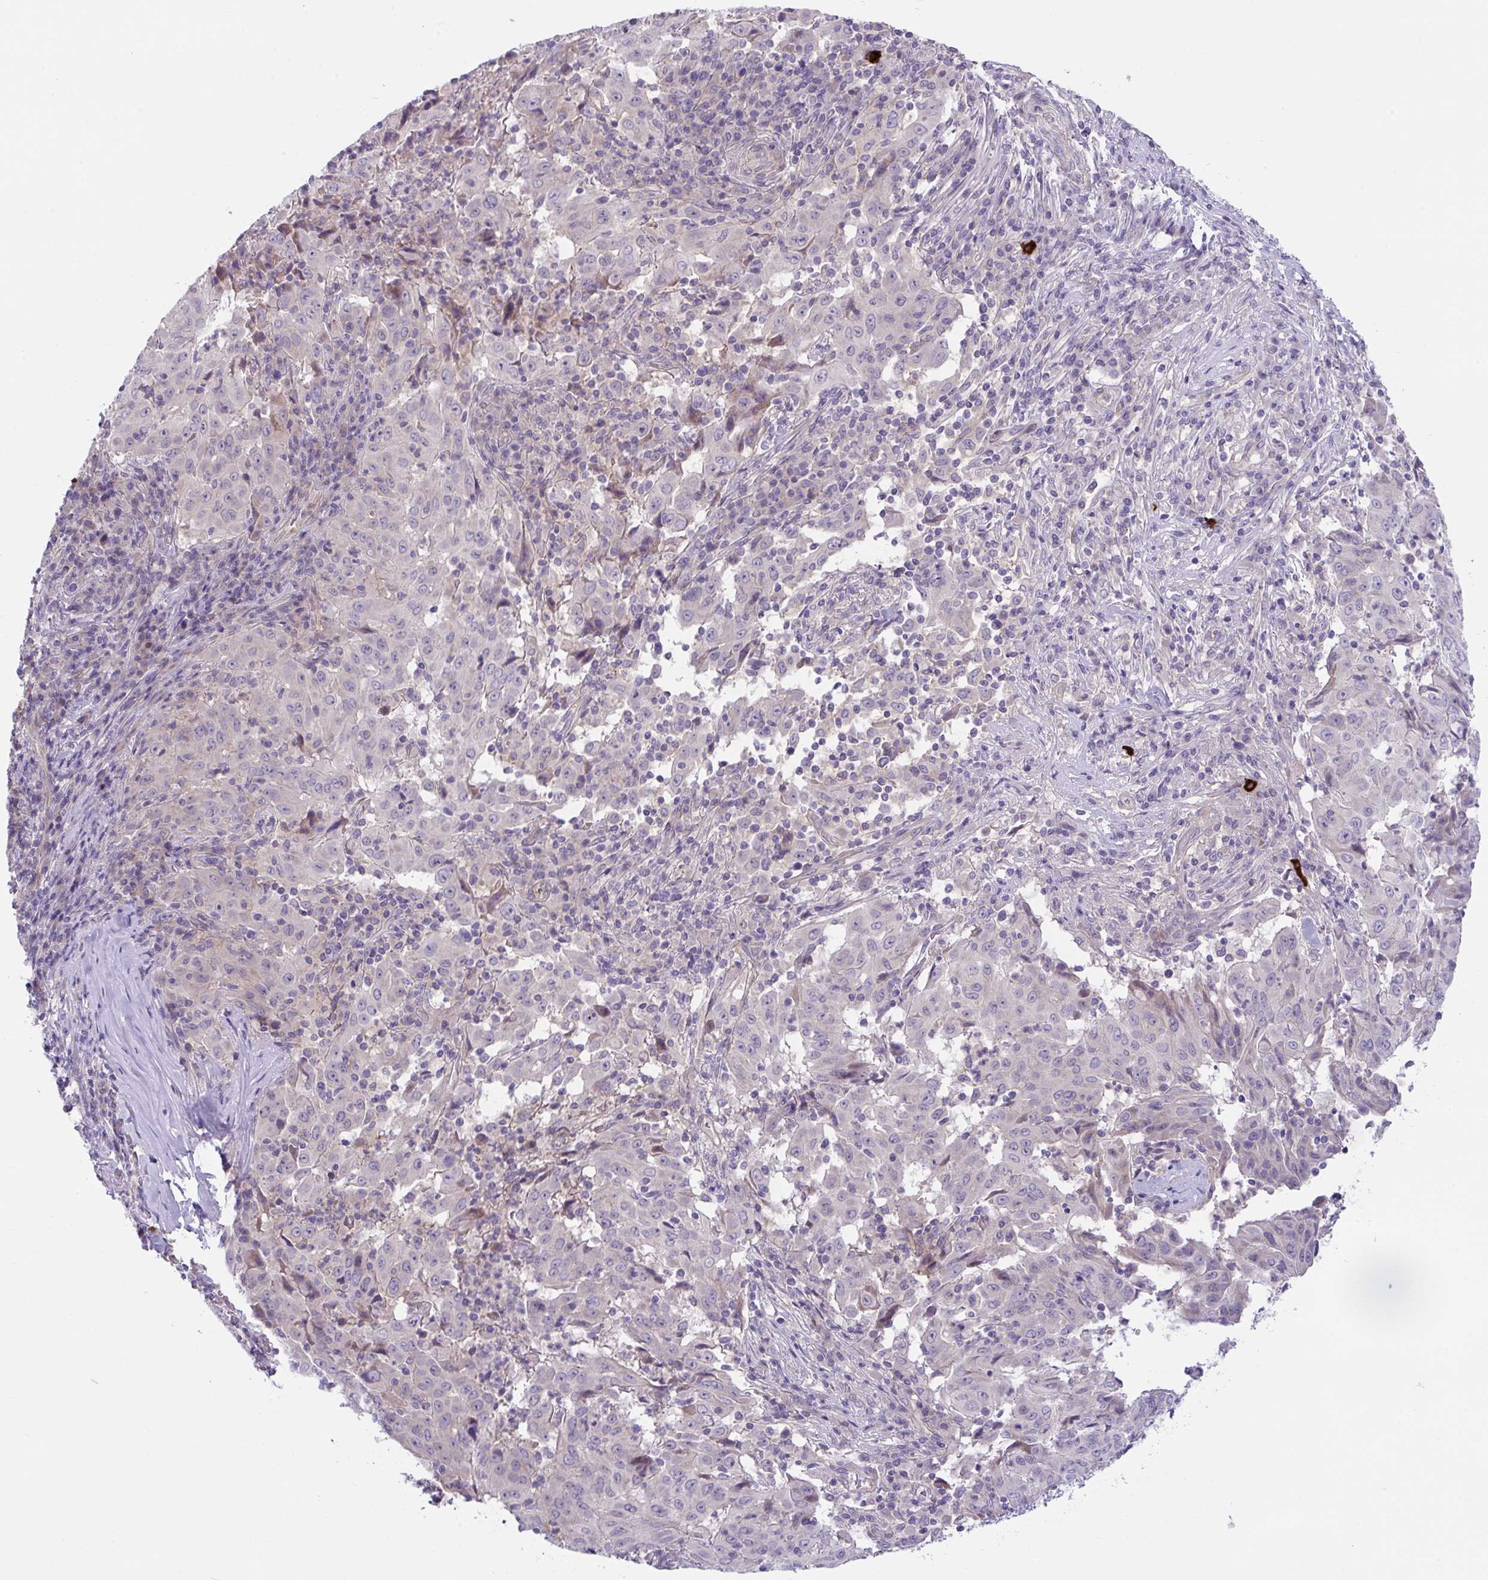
{"staining": {"intensity": "negative", "quantity": "none", "location": "none"}, "tissue": "pancreatic cancer", "cell_type": "Tumor cells", "image_type": "cancer", "snomed": [{"axis": "morphology", "description": "Adenocarcinoma, NOS"}, {"axis": "topography", "description": "Pancreas"}], "caption": "This histopathology image is of pancreatic cancer stained with IHC to label a protein in brown with the nuclei are counter-stained blue. There is no staining in tumor cells. Brightfield microscopy of IHC stained with DAB (3,3'-diaminobenzidine) (brown) and hematoxylin (blue), captured at high magnification.", "gene": "RHOXF1", "patient": {"sex": "male", "age": 63}}